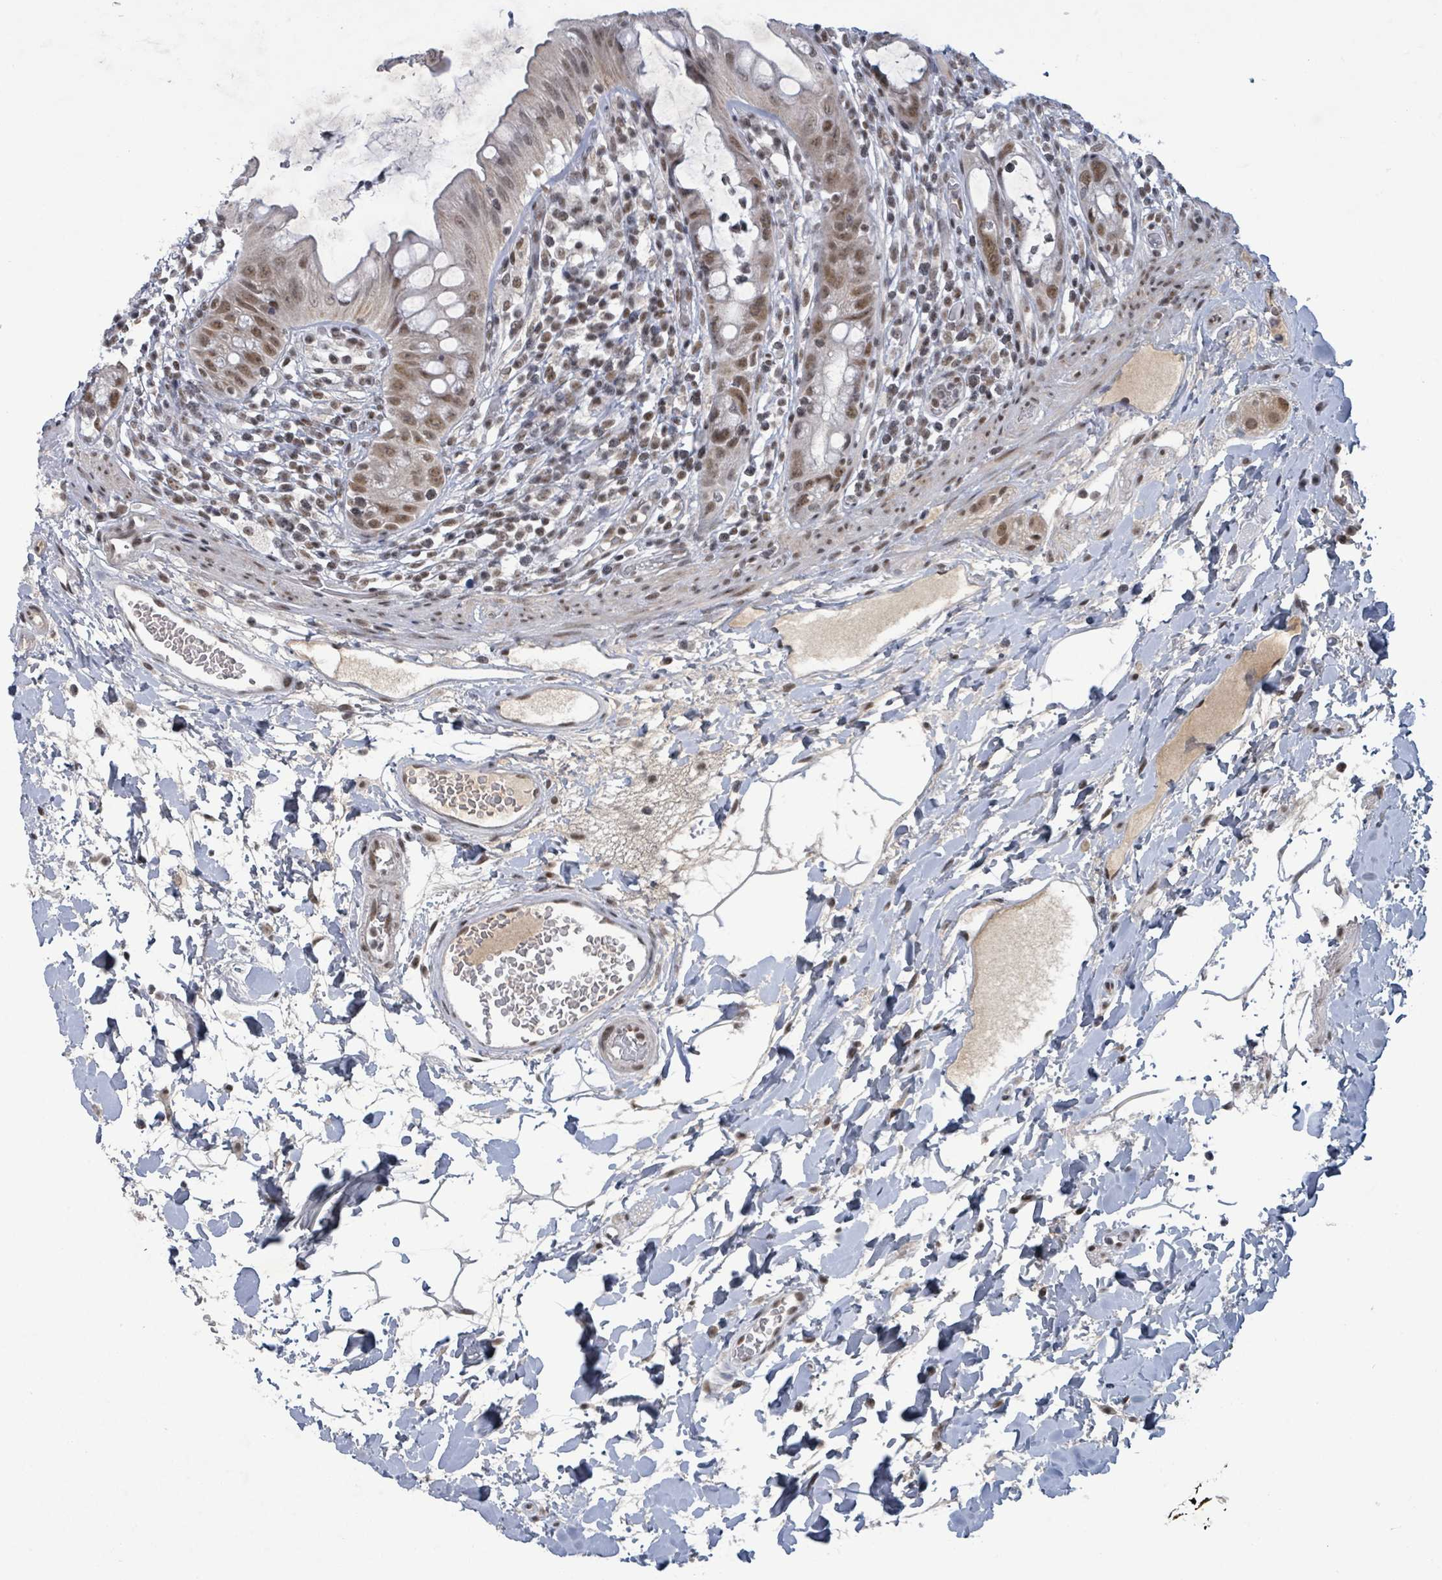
{"staining": {"intensity": "moderate", "quantity": ">75%", "location": "cytoplasmic/membranous,nuclear"}, "tissue": "rectum", "cell_type": "Glandular cells", "image_type": "normal", "snomed": [{"axis": "morphology", "description": "Normal tissue, NOS"}, {"axis": "topography", "description": "Rectum"}], "caption": "IHC micrograph of normal rectum: rectum stained using immunohistochemistry reveals medium levels of moderate protein expression localized specifically in the cytoplasmic/membranous,nuclear of glandular cells, appearing as a cytoplasmic/membranous,nuclear brown color.", "gene": "BANP", "patient": {"sex": "female", "age": 57}}